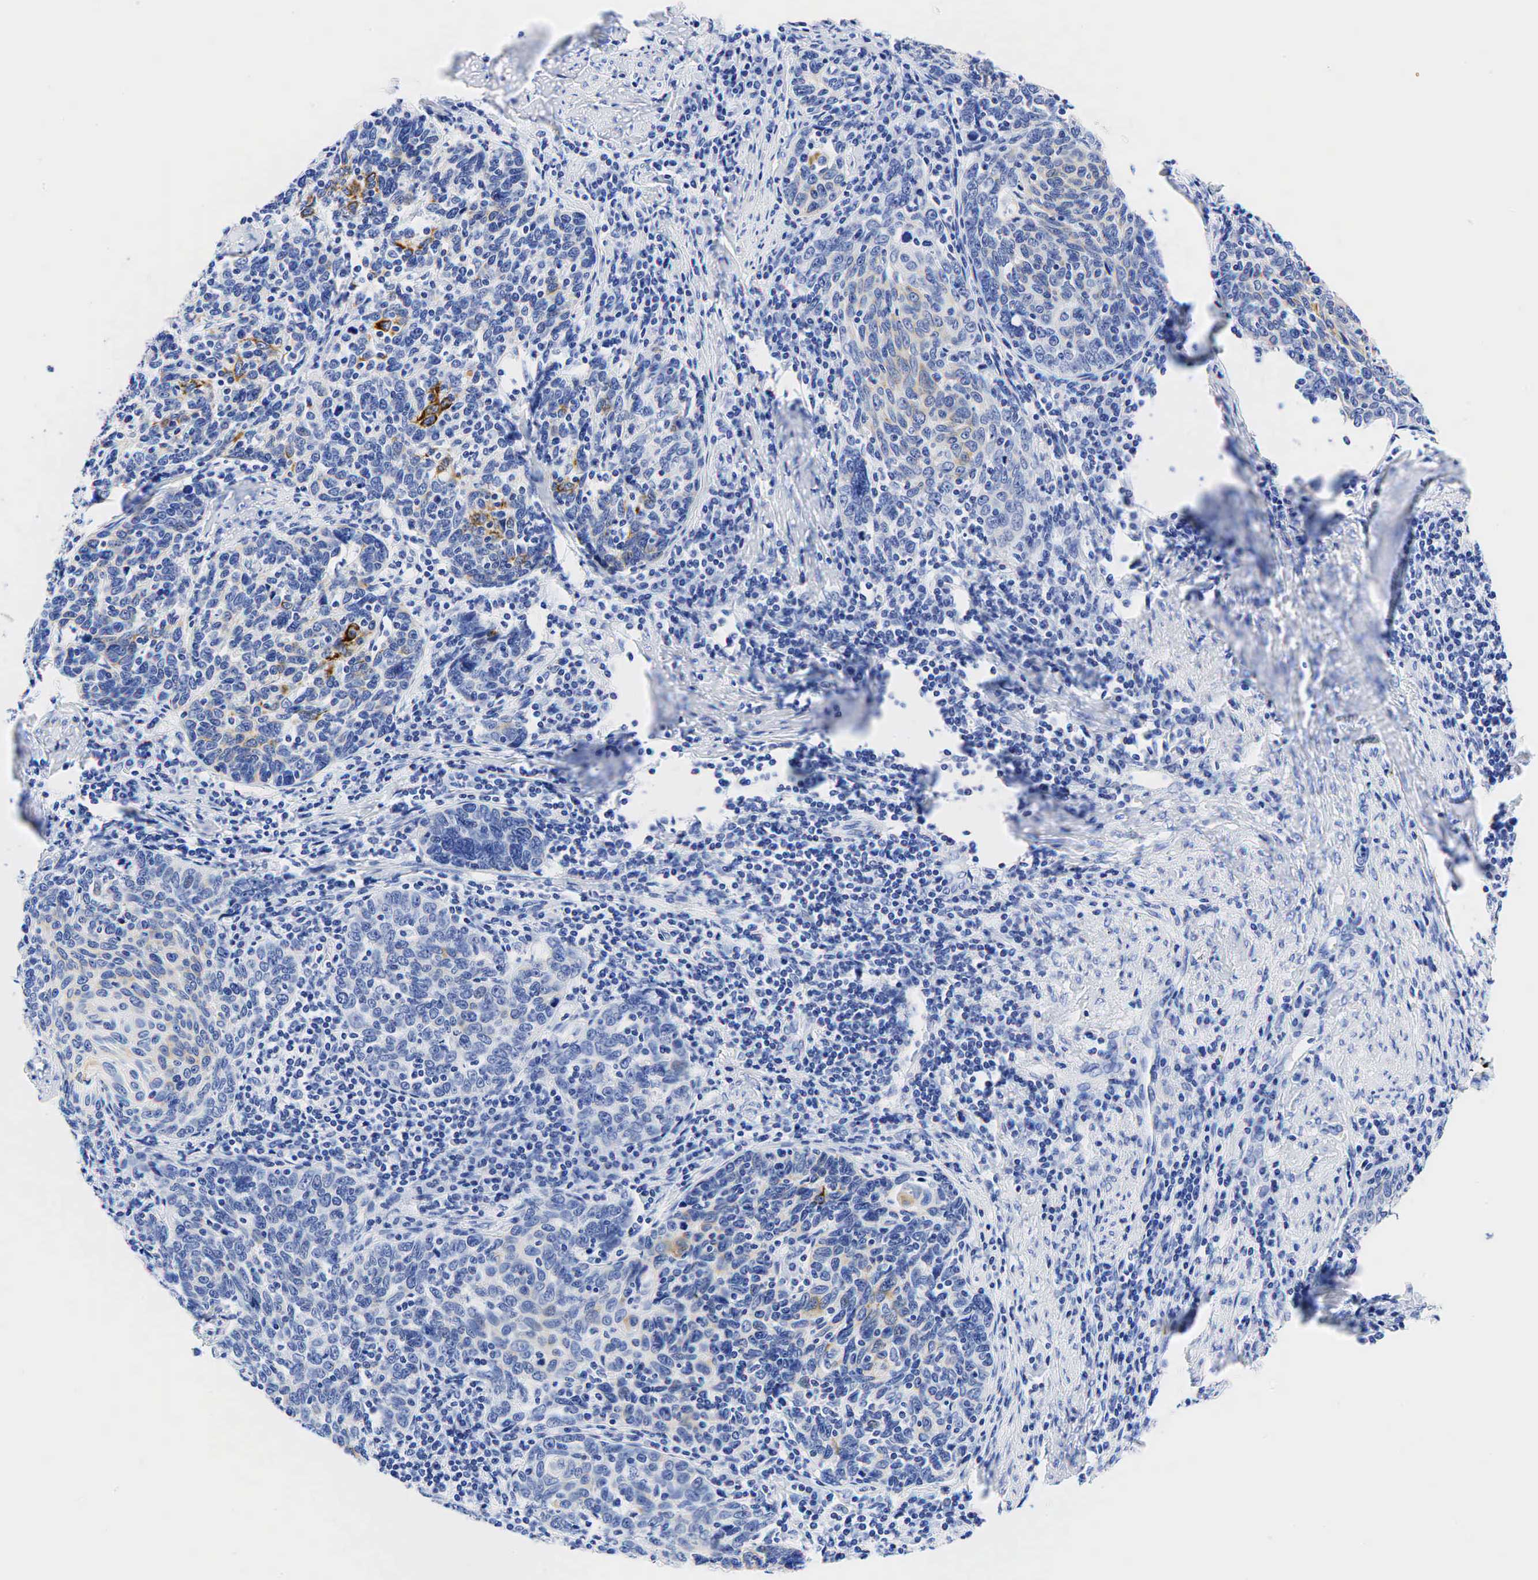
{"staining": {"intensity": "moderate", "quantity": "<25%", "location": "cytoplasmic/membranous"}, "tissue": "cervical cancer", "cell_type": "Tumor cells", "image_type": "cancer", "snomed": [{"axis": "morphology", "description": "Squamous cell carcinoma, NOS"}, {"axis": "topography", "description": "Cervix"}], "caption": "Squamous cell carcinoma (cervical) tissue reveals moderate cytoplasmic/membranous staining in about <25% of tumor cells, visualized by immunohistochemistry. The staining was performed using DAB (3,3'-diaminobenzidine) to visualize the protein expression in brown, while the nuclei were stained in blue with hematoxylin (Magnification: 20x).", "gene": "KRT18", "patient": {"sex": "female", "age": 41}}